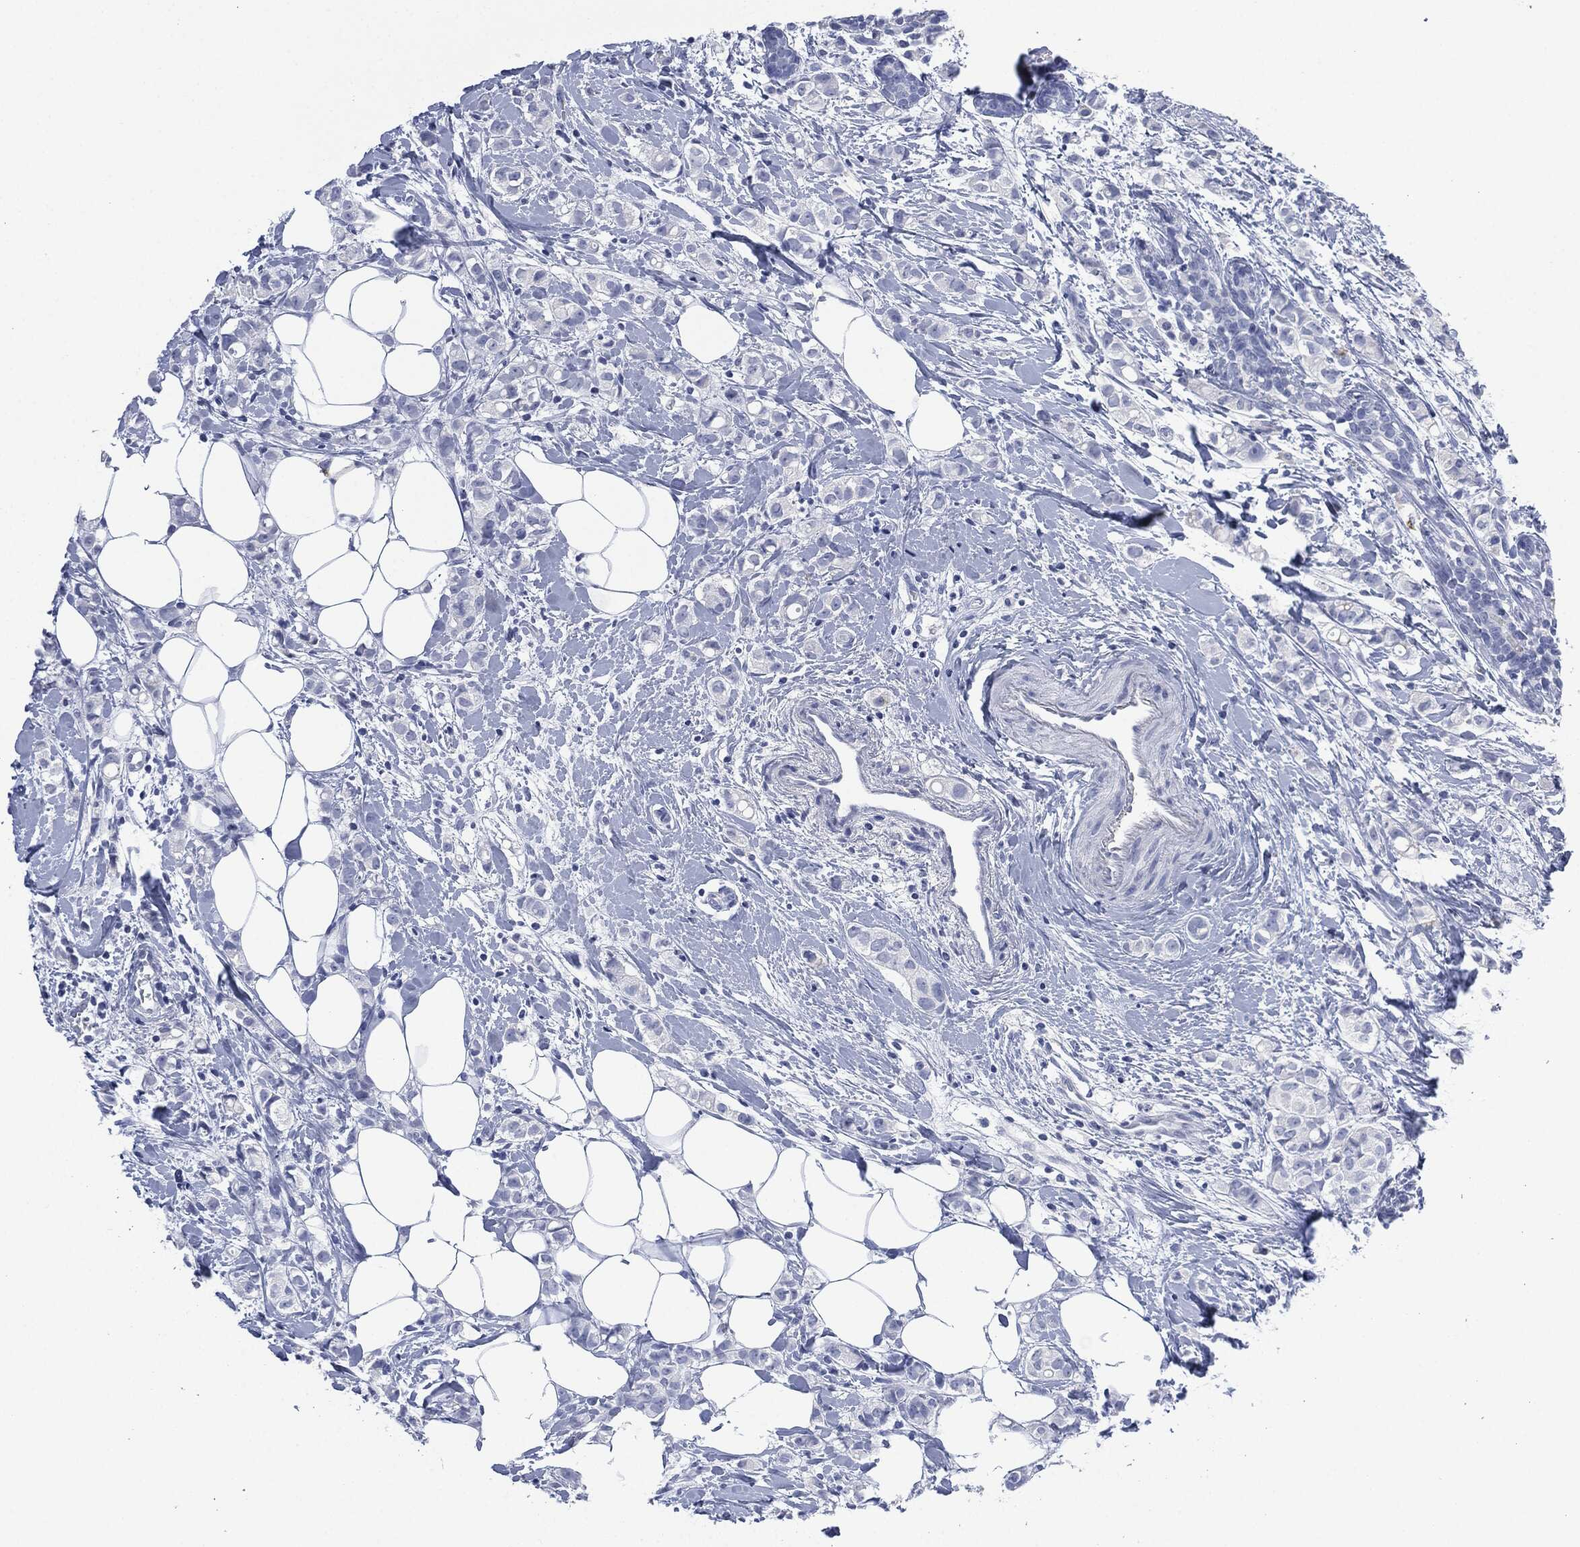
{"staining": {"intensity": "negative", "quantity": "none", "location": "none"}, "tissue": "breast cancer", "cell_type": "Tumor cells", "image_type": "cancer", "snomed": [{"axis": "morphology", "description": "Normal tissue, NOS"}, {"axis": "morphology", "description": "Duct carcinoma"}, {"axis": "topography", "description": "Breast"}], "caption": "Tumor cells show no significant expression in breast cancer (infiltrating ductal carcinoma).", "gene": "CEACAM8", "patient": {"sex": "female", "age": 44}}